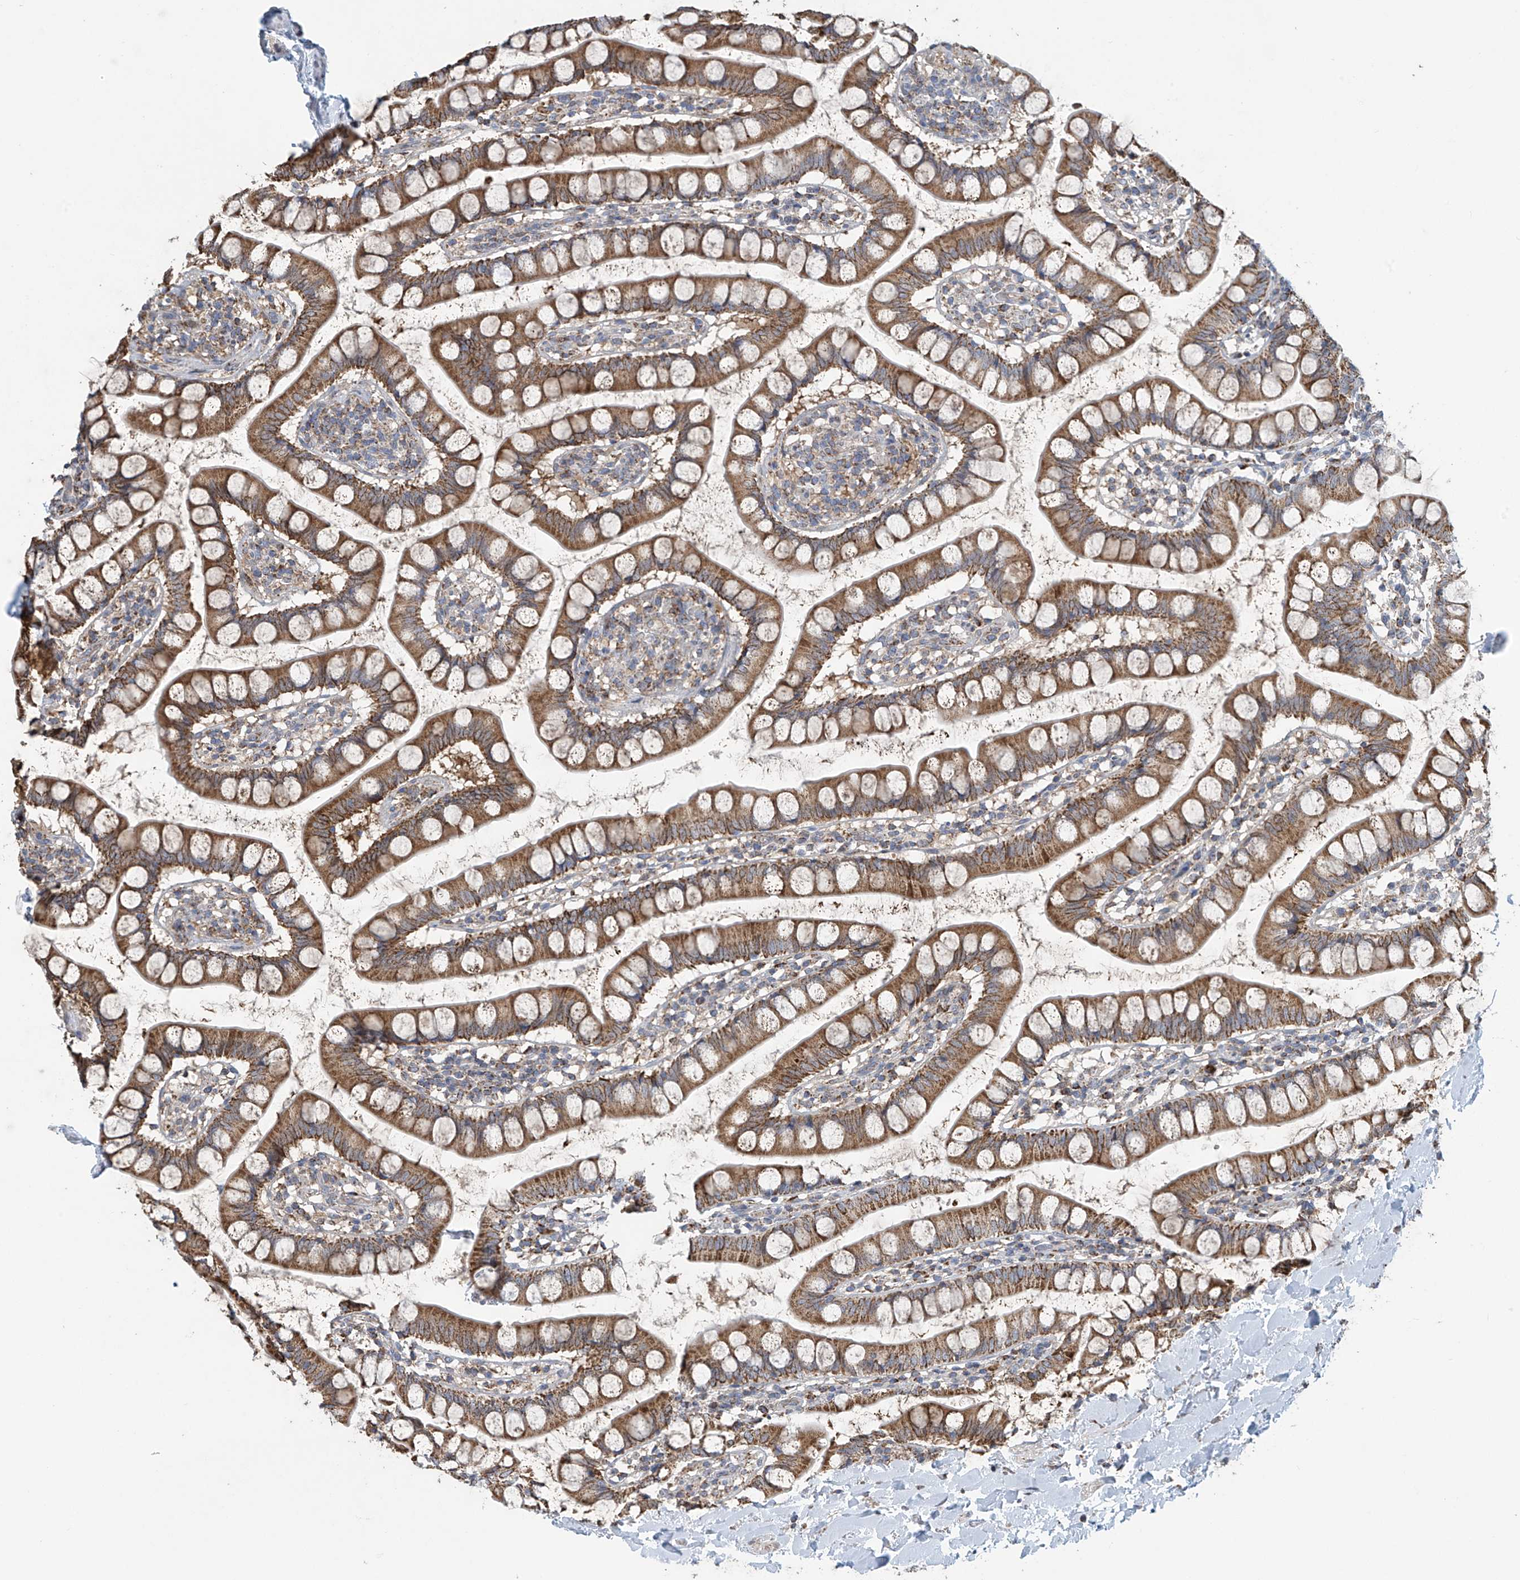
{"staining": {"intensity": "moderate", "quantity": ">75%", "location": "cytoplasmic/membranous"}, "tissue": "small intestine", "cell_type": "Glandular cells", "image_type": "normal", "snomed": [{"axis": "morphology", "description": "Normal tissue, NOS"}, {"axis": "topography", "description": "Small intestine"}], "caption": "The immunohistochemical stain labels moderate cytoplasmic/membranous positivity in glandular cells of normal small intestine.", "gene": "COMMD1", "patient": {"sex": "female", "age": 84}}